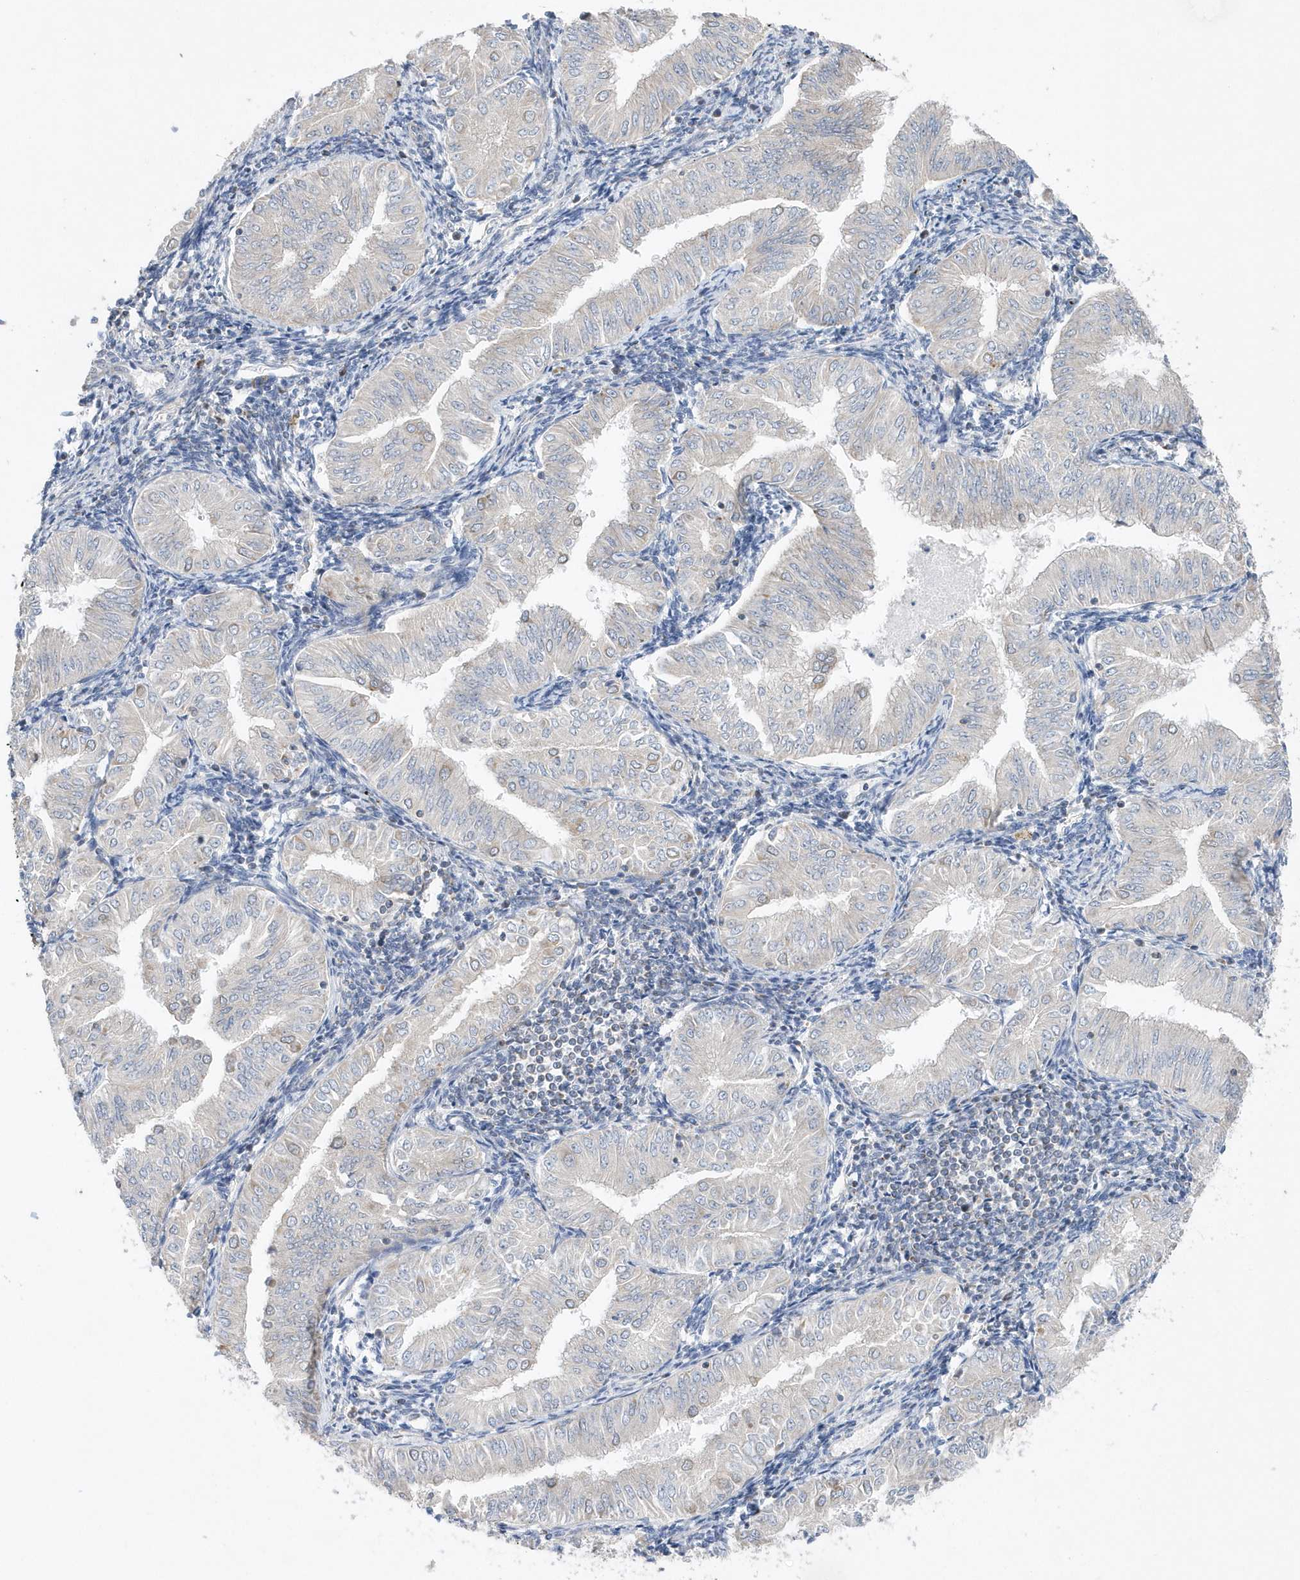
{"staining": {"intensity": "negative", "quantity": "none", "location": "none"}, "tissue": "endometrial cancer", "cell_type": "Tumor cells", "image_type": "cancer", "snomed": [{"axis": "morphology", "description": "Normal tissue, NOS"}, {"axis": "morphology", "description": "Adenocarcinoma, NOS"}, {"axis": "topography", "description": "Endometrium"}], "caption": "Tumor cells are negative for brown protein staining in endometrial cancer. (DAB IHC with hematoxylin counter stain).", "gene": "SPATA5", "patient": {"sex": "female", "age": 53}}